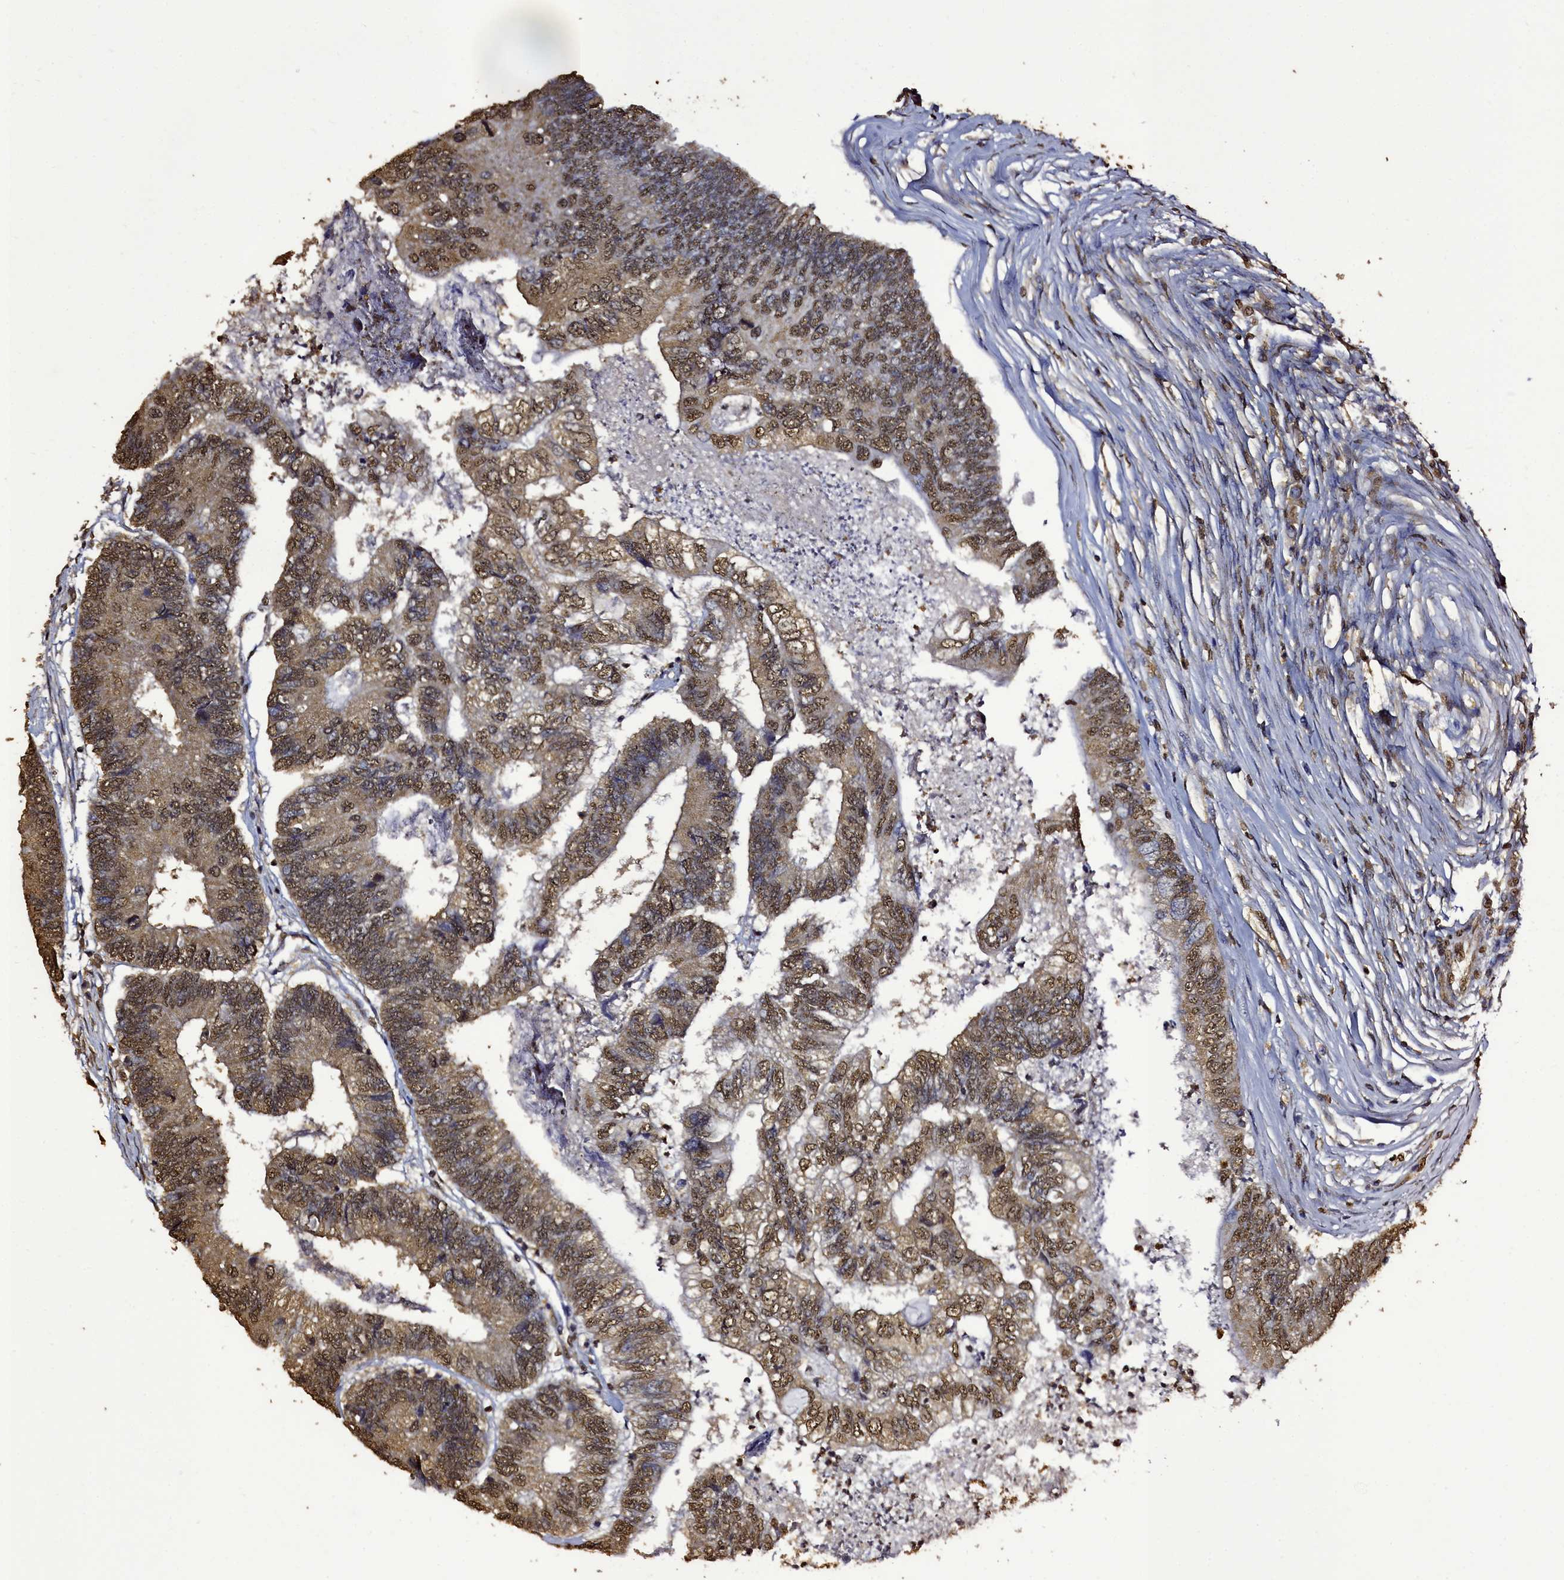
{"staining": {"intensity": "moderate", "quantity": ">75%", "location": "cytoplasmic/membranous,nuclear"}, "tissue": "colorectal cancer", "cell_type": "Tumor cells", "image_type": "cancer", "snomed": [{"axis": "morphology", "description": "Adenocarcinoma, NOS"}, {"axis": "topography", "description": "Colon"}], "caption": "A high-resolution image shows immunohistochemistry (IHC) staining of colorectal adenocarcinoma, which reveals moderate cytoplasmic/membranous and nuclear expression in approximately >75% of tumor cells.", "gene": "TRIP6", "patient": {"sex": "female", "age": 67}}